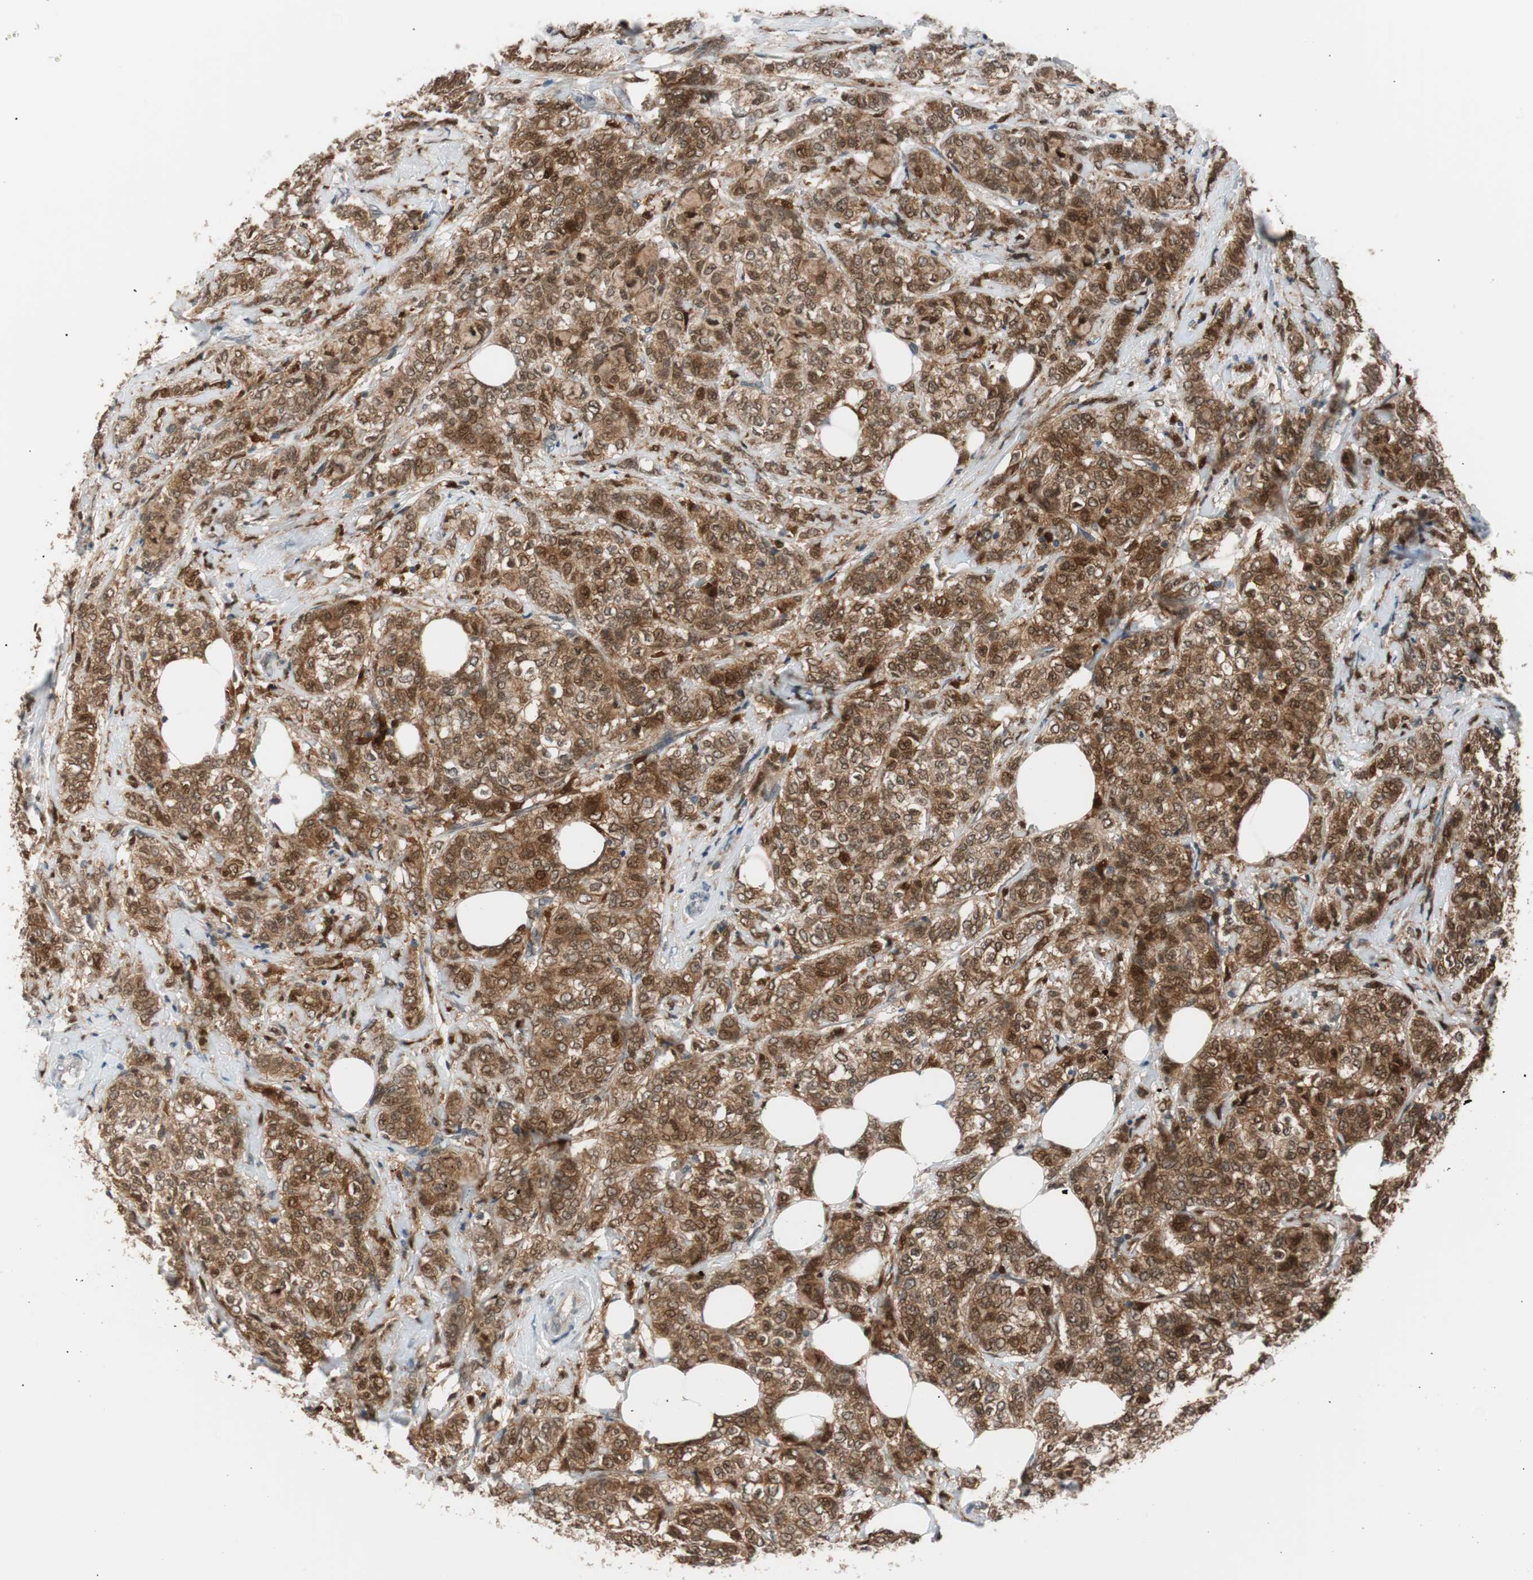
{"staining": {"intensity": "strong", "quantity": ">75%", "location": "cytoplasmic/membranous,nuclear"}, "tissue": "breast cancer", "cell_type": "Tumor cells", "image_type": "cancer", "snomed": [{"axis": "morphology", "description": "Lobular carcinoma"}, {"axis": "topography", "description": "Breast"}], "caption": "Immunohistochemical staining of breast cancer displays high levels of strong cytoplasmic/membranous and nuclear protein expression in approximately >75% of tumor cells.", "gene": "IL18", "patient": {"sex": "female", "age": 60}}